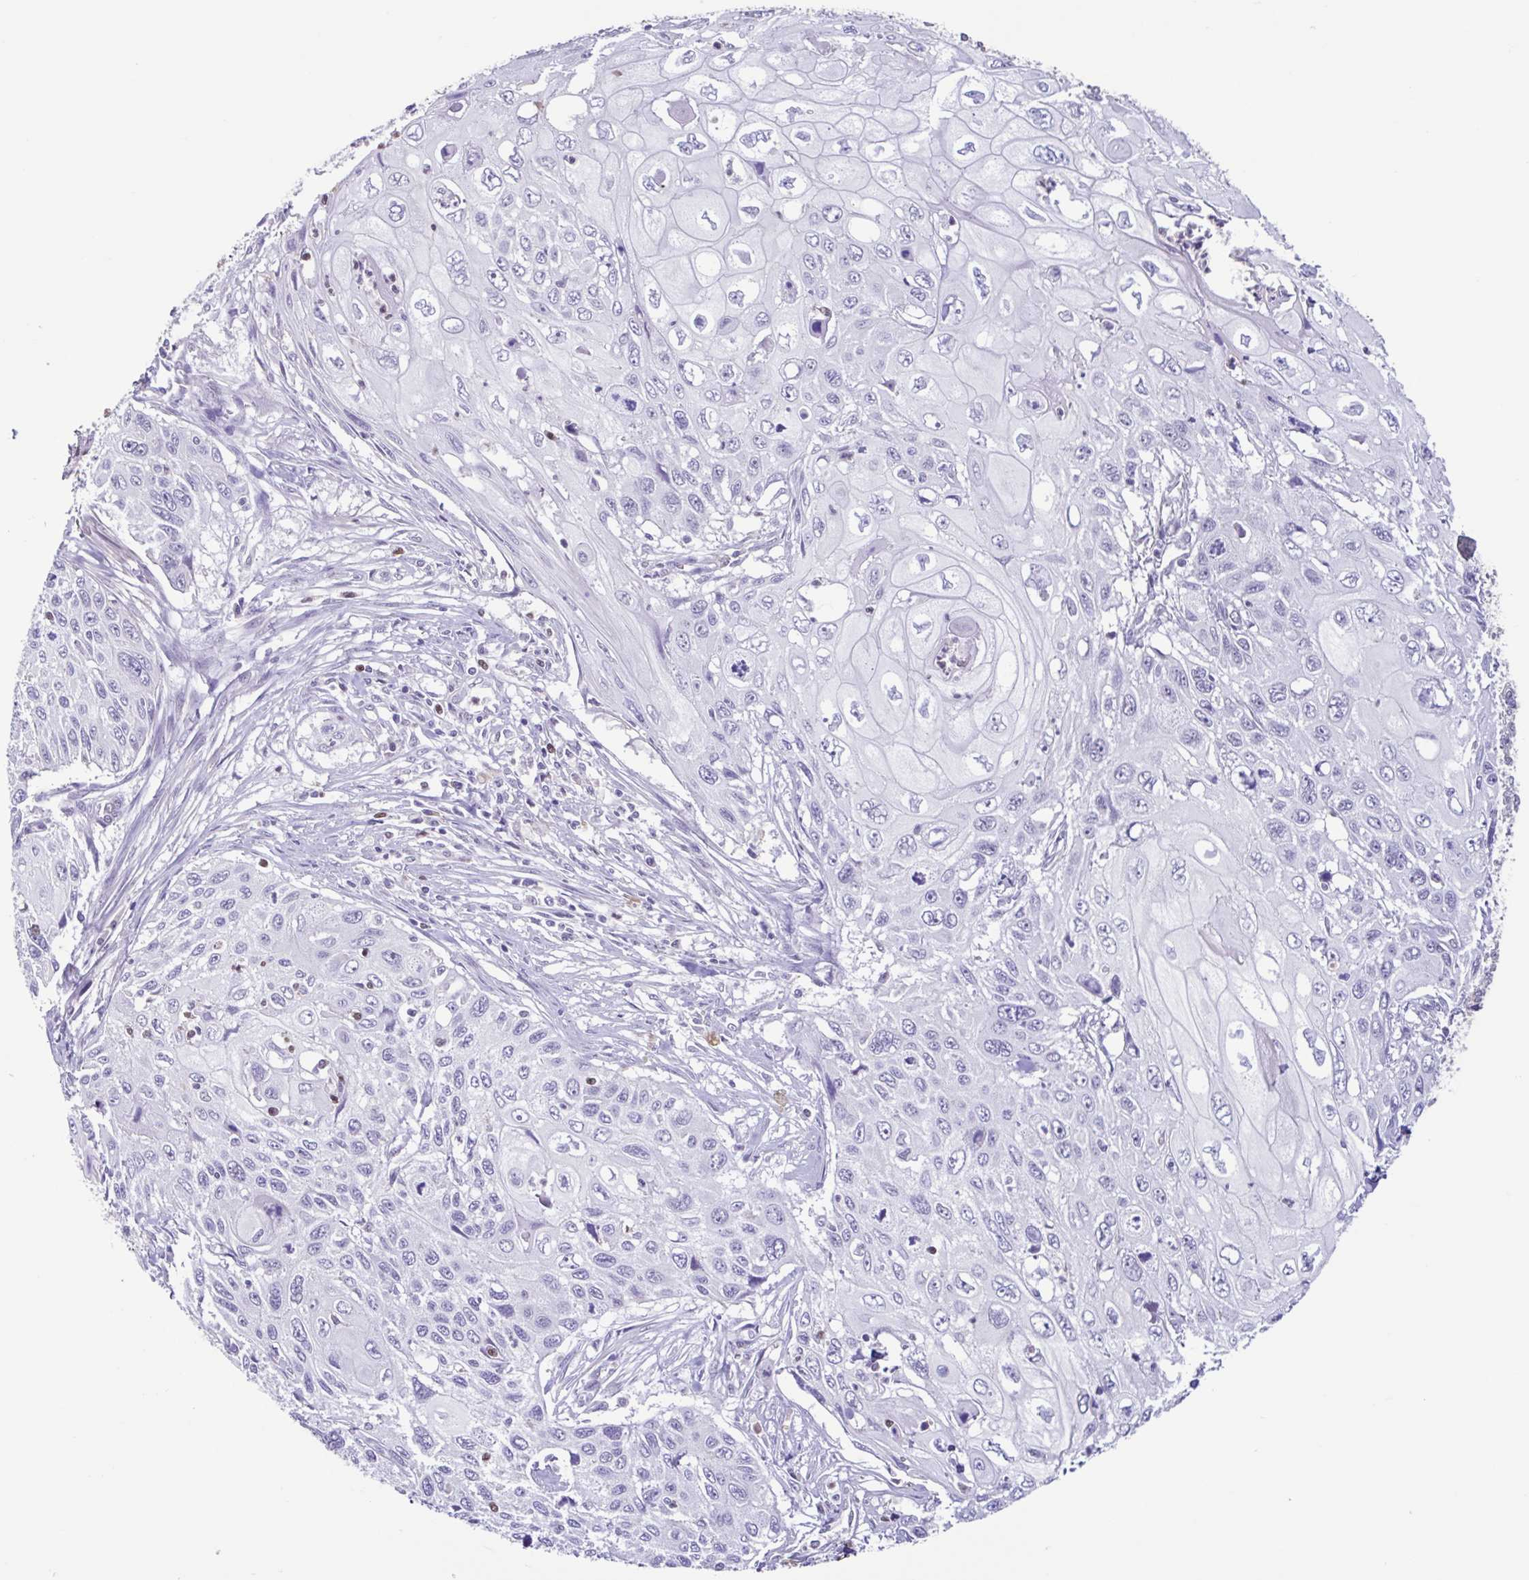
{"staining": {"intensity": "negative", "quantity": "none", "location": "none"}, "tissue": "cervical cancer", "cell_type": "Tumor cells", "image_type": "cancer", "snomed": [{"axis": "morphology", "description": "Squamous cell carcinoma, NOS"}, {"axis": "topography", "description": "Cervix"}], "caption": "Tumor cells are negative for brown protein staining in cervical cancer. Nuclei are stained in blue.", "gene": "ACTRT3", "patient": {"sex": "female", "age": 70}}